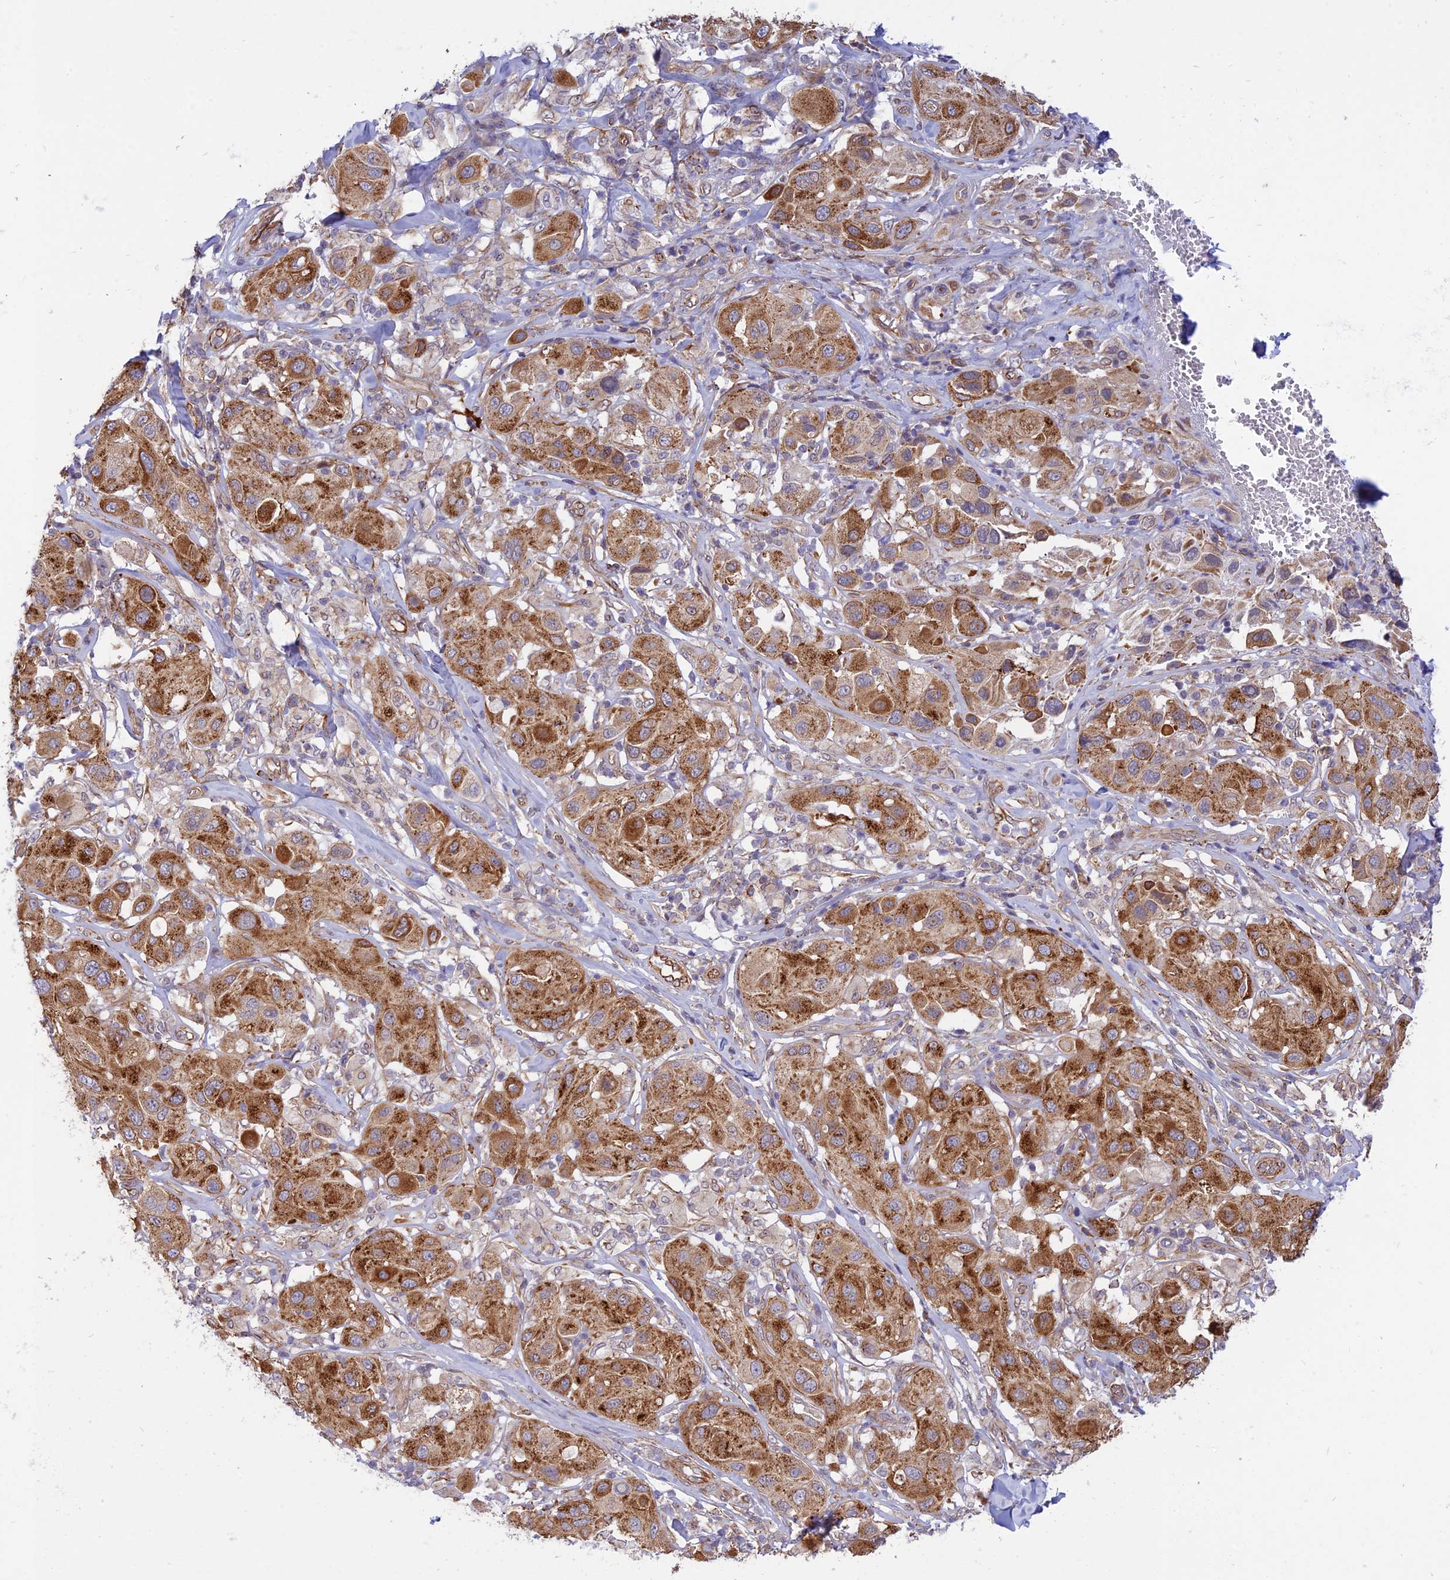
{"staining": {"intensity": "moderate", "quantity": ">75%", "location": "cytoplasmic/membranous"}, "tissue": "melanoma", "cell_type": "Tumor cells", "image_type": "cancer", "snomed": [{"axis": "morphology", "description": "Malignant melanoma, Metastatic site"}, {"axis": "topography", "description": "Skin"}], "caption": "This histopathology image shows immunohistochemistry (IHC) staining of human malignant melanoma (metastatic site), with medium moderate cytoplasmic/membranous positivity in approximately >75% of tumor cells.", "gene": "SAPCD2", "patient": {"sex": "male", "age": 41}}